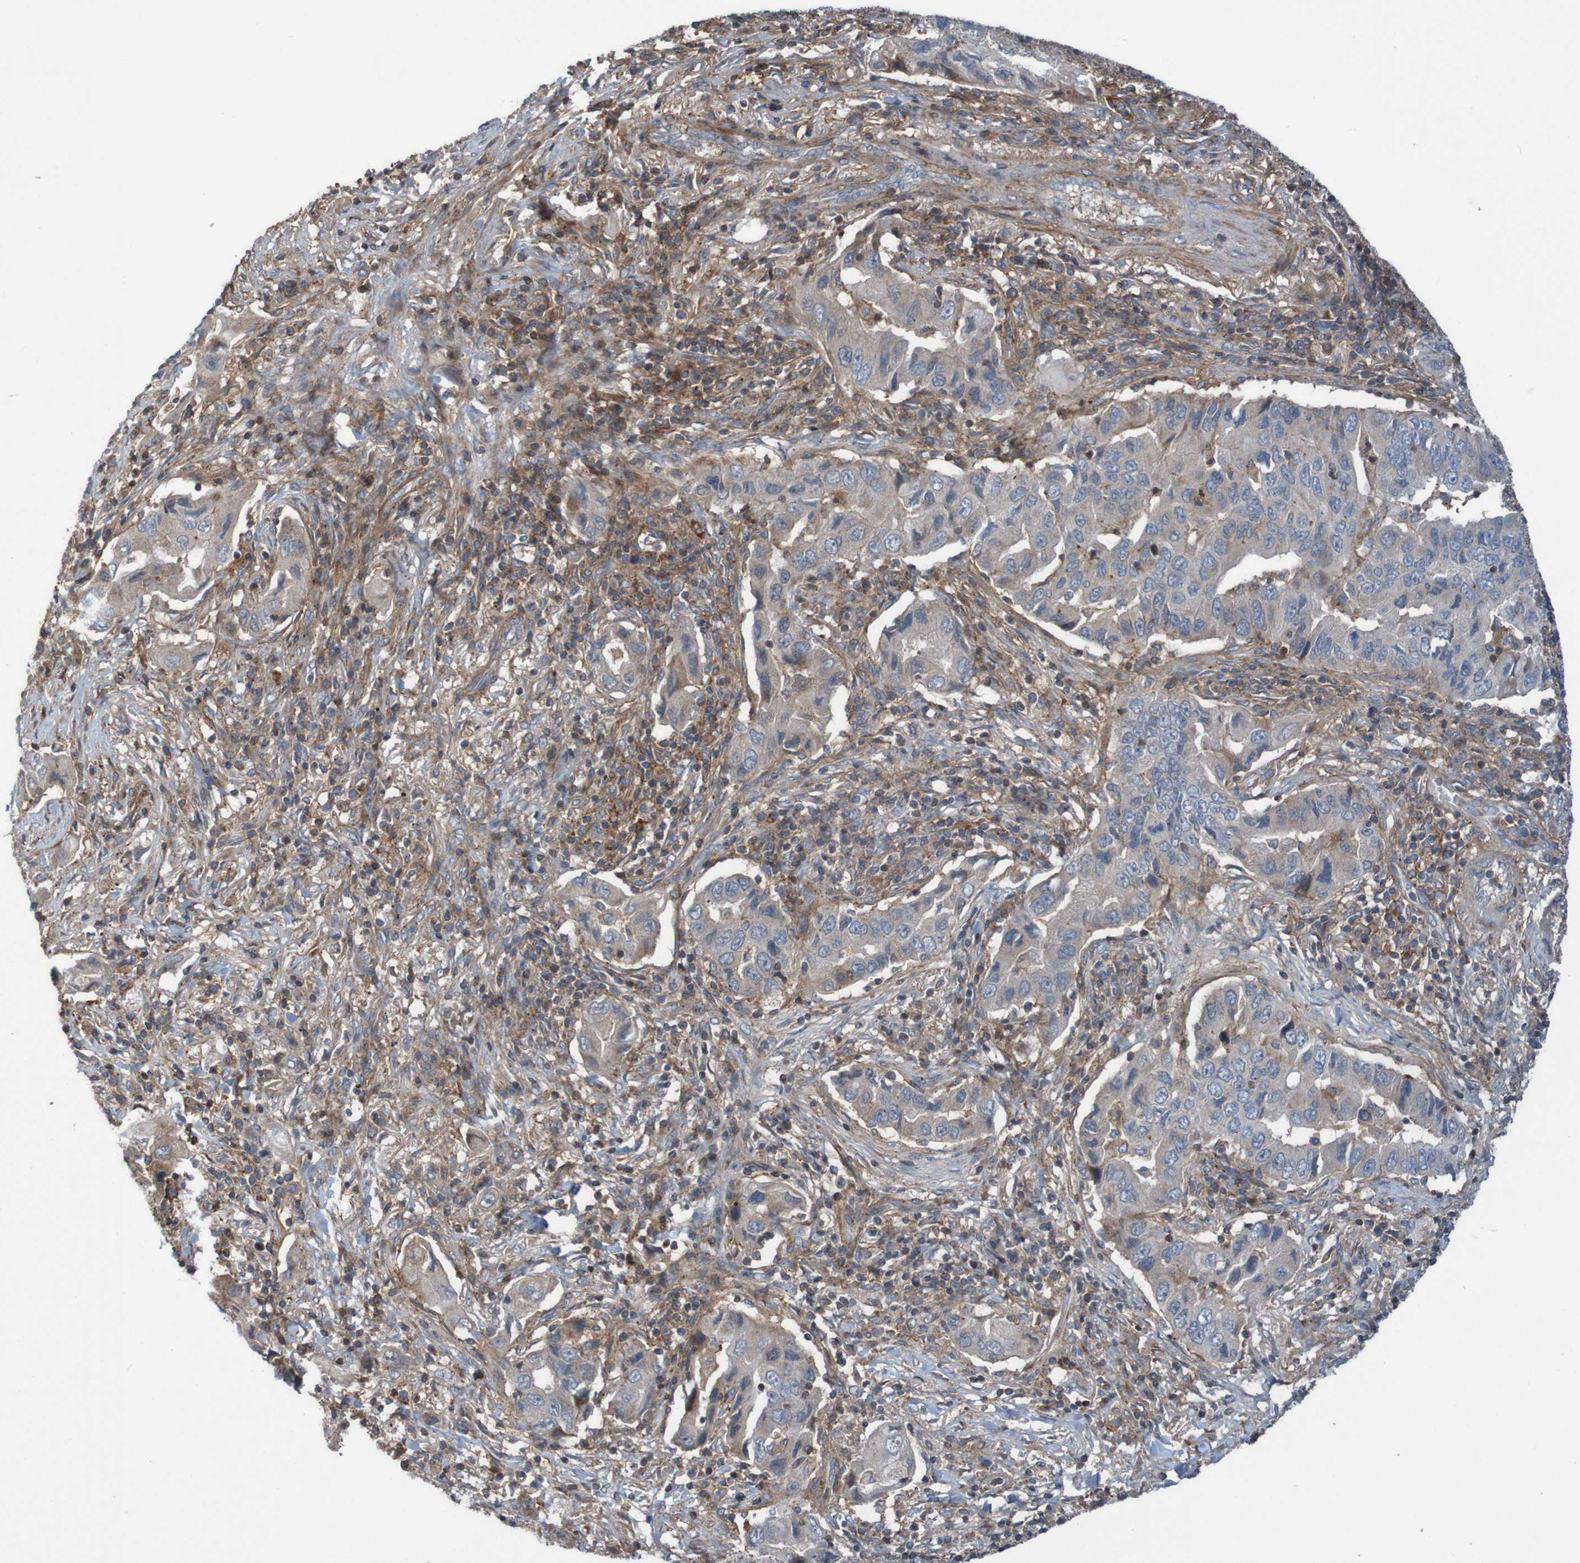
{"staining": {"intensity": "weak", "quantity": ">75%", "location": "cytoplasmic/membranous"}, "tissue": "lung cancer", "cell_type": "Tumor cells", "image_type": "cancer", "snomed": [{"axis": "morphology", "description": "Adenocarcinoma, NOS"}, {"axis": "topography", "description": "Lung"}], "caption": "Lung cancer stained with a brown dye exhibits weak cytoplasmic/membranous positive positivity in about >75% of tumor cells.", "gene": "PDGFB", "patient": {"sex": "female", "age": 65}}